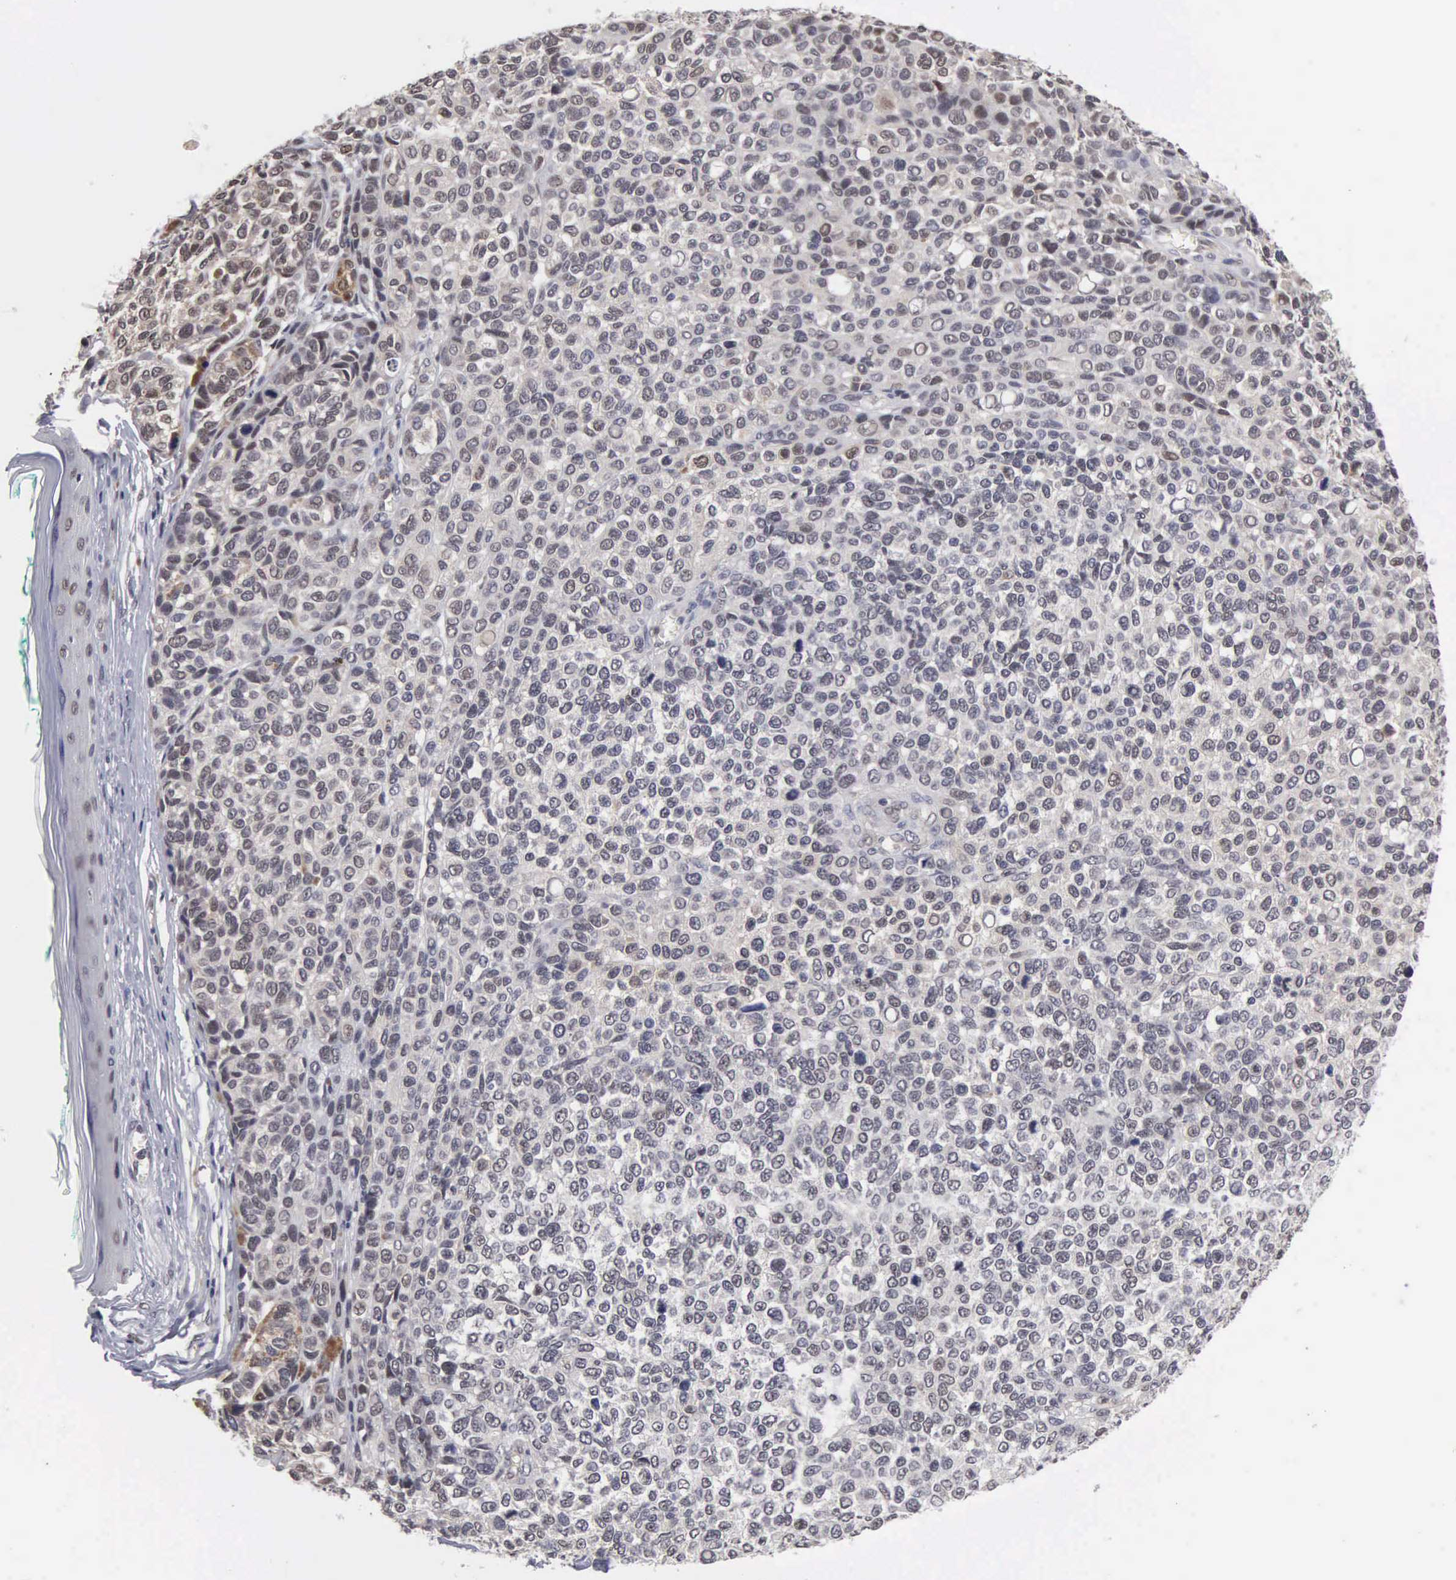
{"staining": {"intensity": "negative", "quantity": "none", "location": "none"}, "tissue": "melanoma", "cell_type": "Tumor cells", "image_type": "cancer", "snomed": [{"axis": "morphology", "description": "Malignant melanoma, NOS"}, {"axis": "topography", "description": "Skin"}], "caption": "Immunohistochemical staining of malignant melanoma exhibits no significant positivity in tumor cells.", "gene": "ZBTB33", "patient": {"sex": "female", "age": 85}}